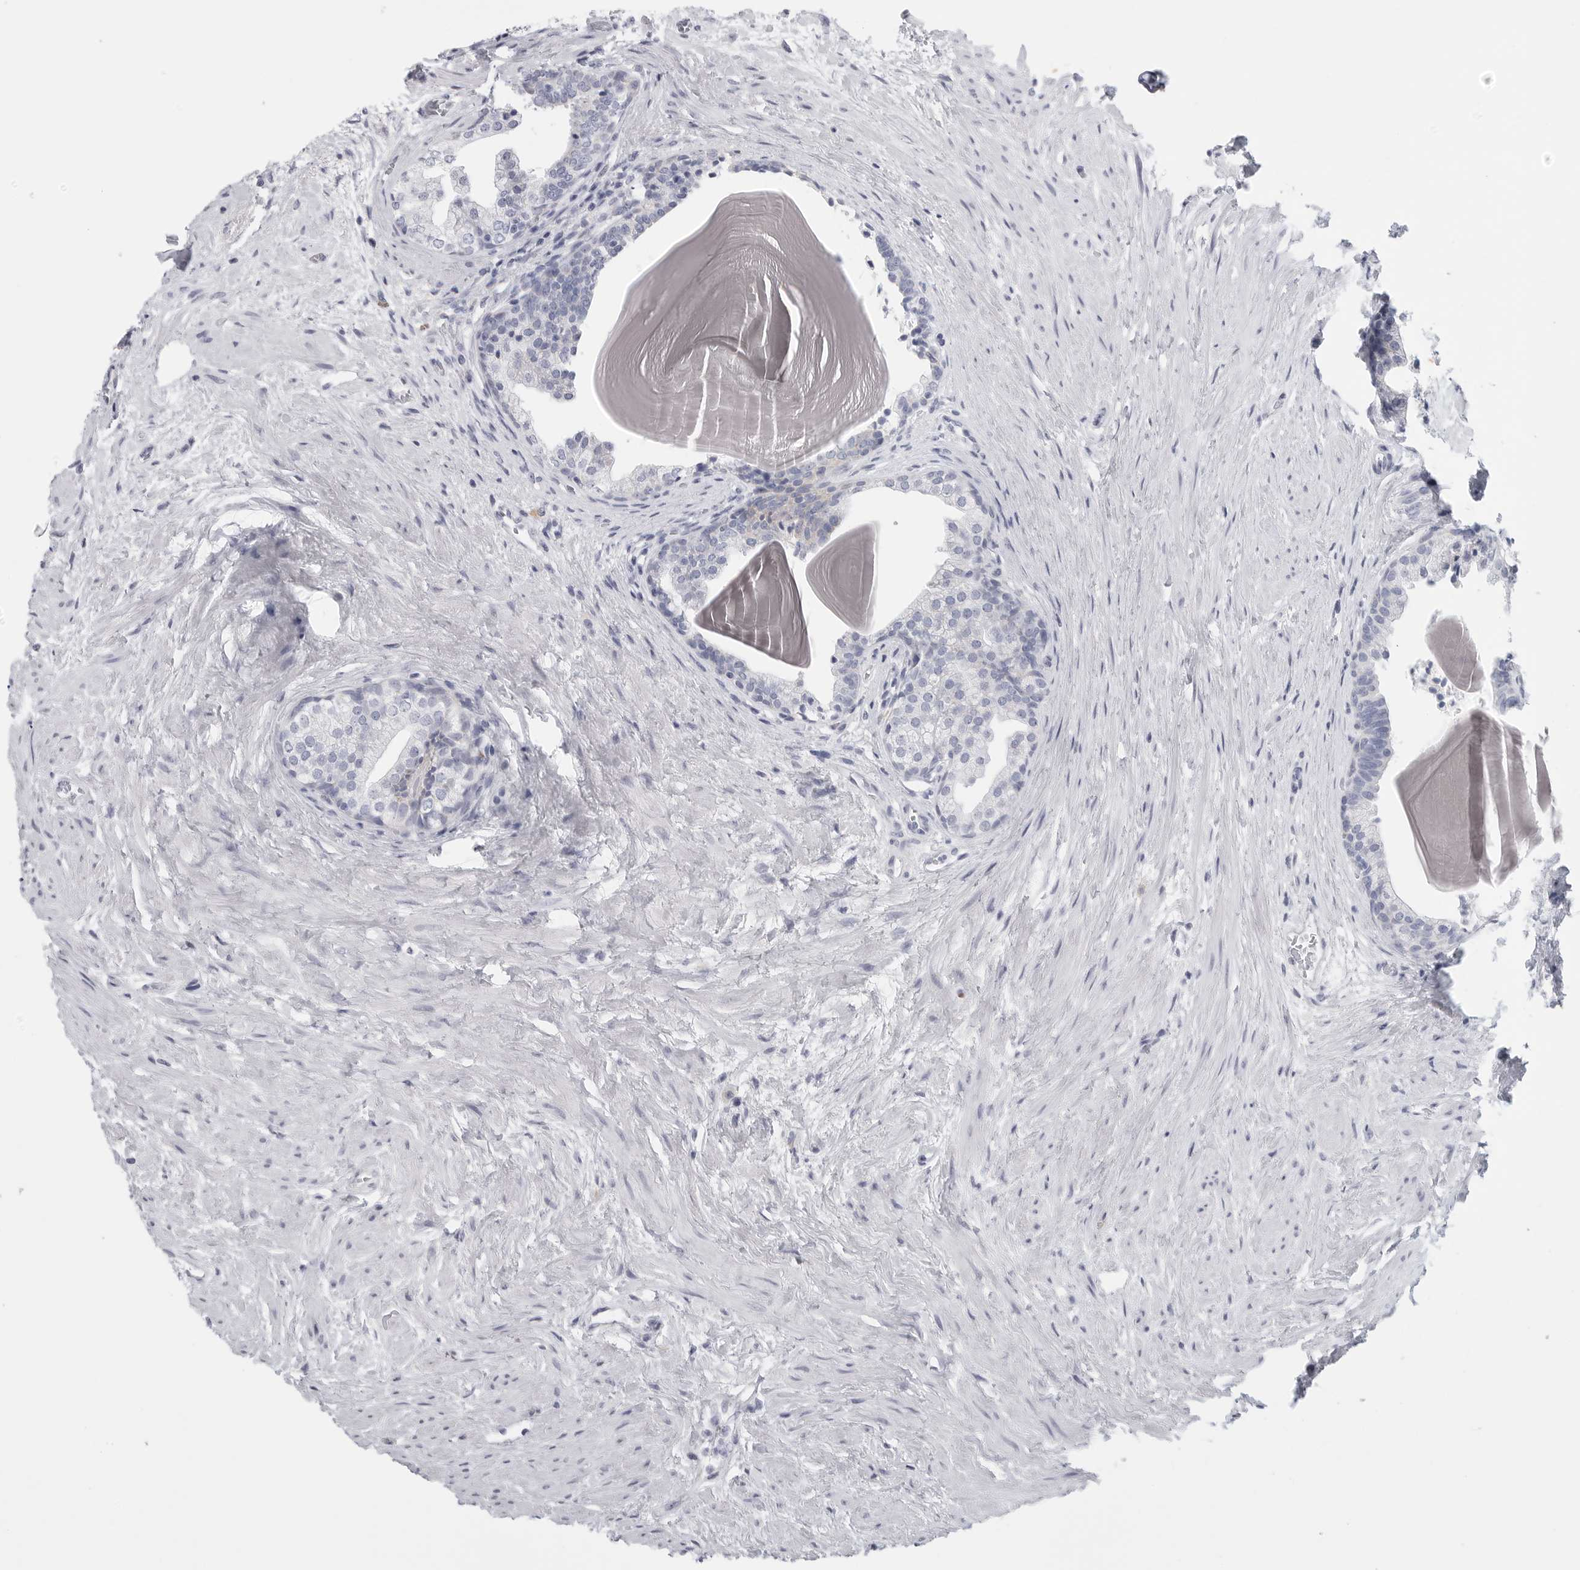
{"staining": {"intensity": "negative", "quantity": "none", "location": "none"}, "tissue": "prostate", "cell_type": "Glandular cells", "image_type": "normal", "snomed": [{"axis": "morphology", "description": "Normal tissue, NOS"}, {"axis": "topography", "description": "Prostate"}], "caption": "DAB immunohistochemical staining of normal human prostate shows no significant positivity in glandular cells.", "gene": "TNR", "patient": {"sex": "male", "age": 48}}